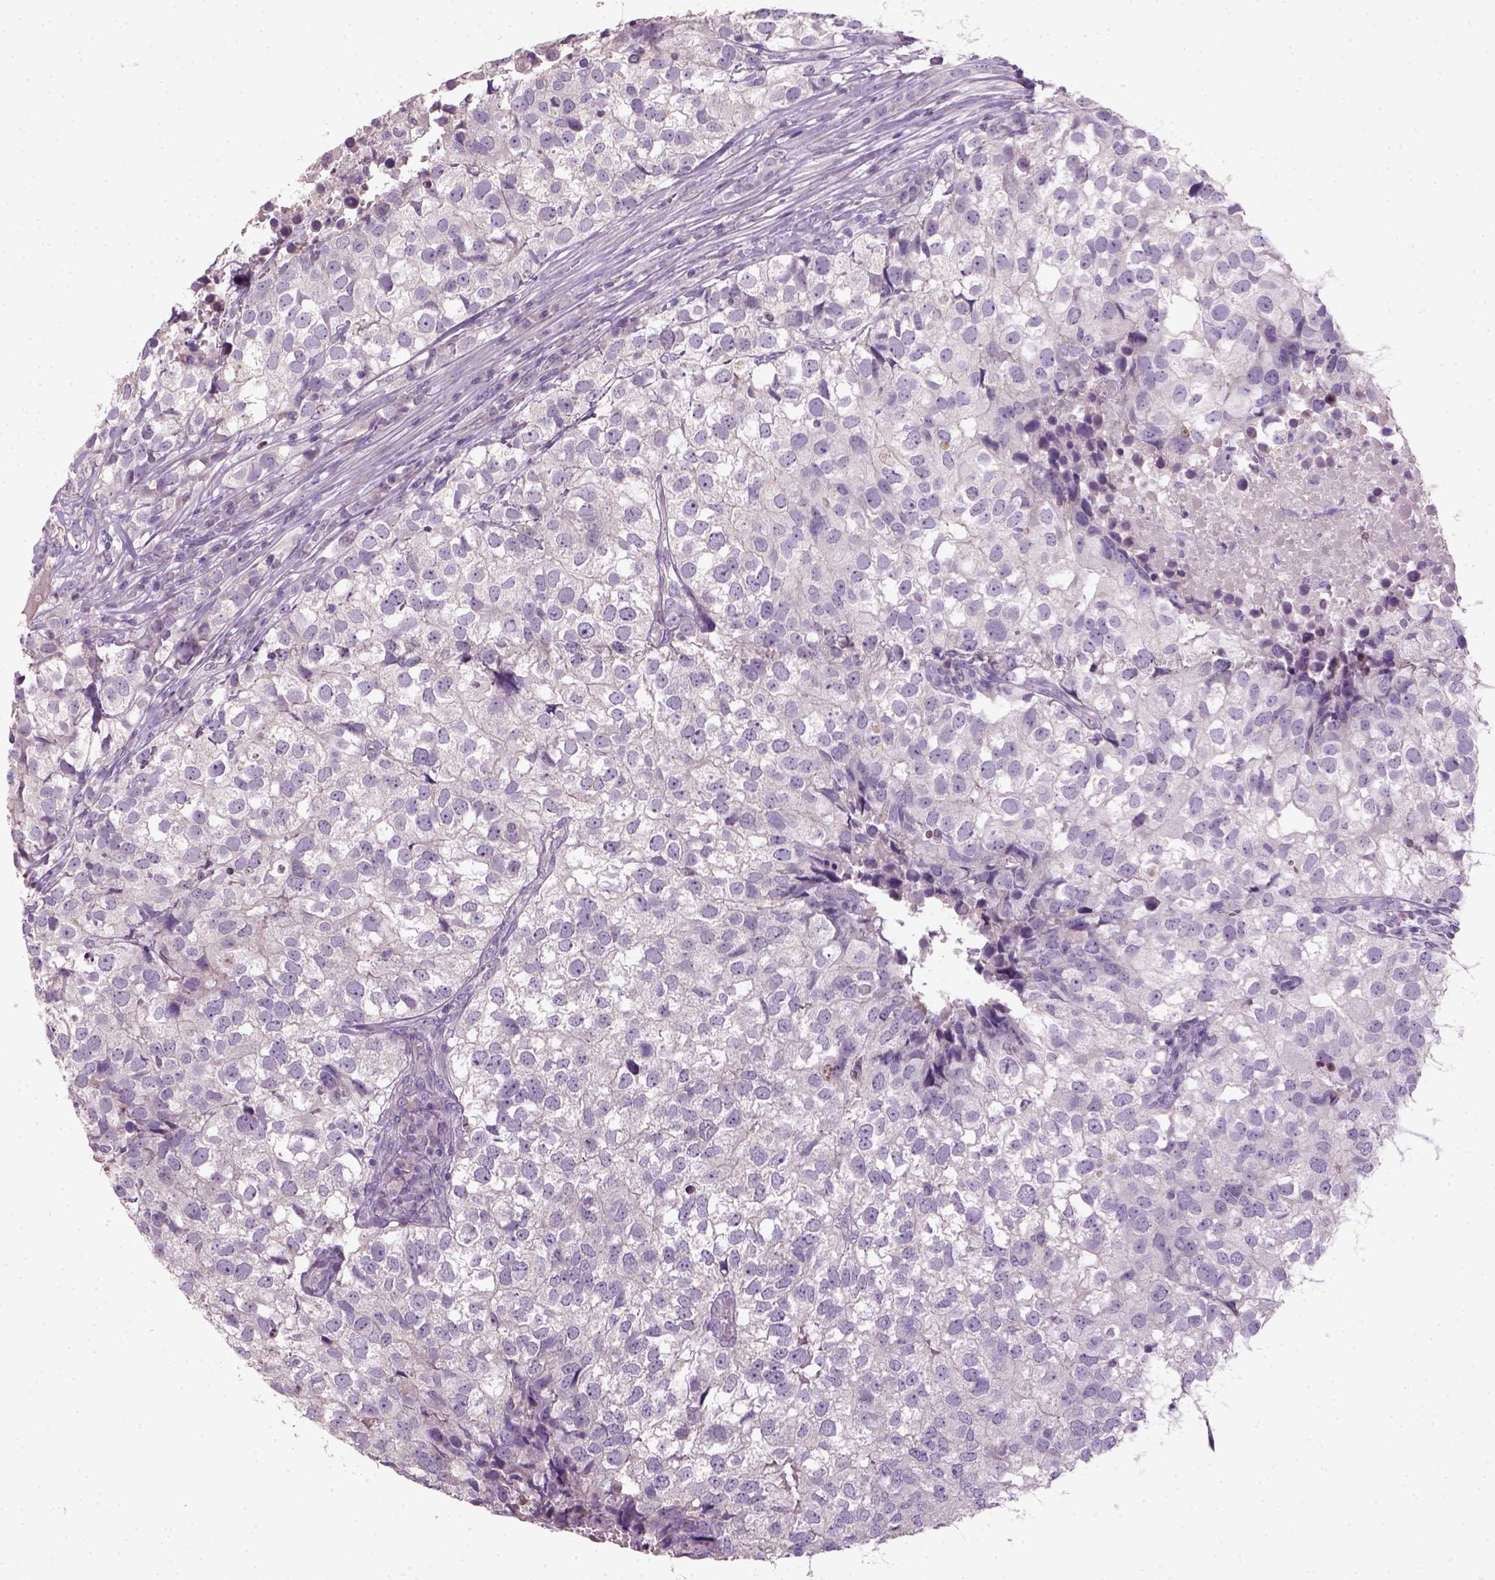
{"staining": {"intensity": "negative", "quantity": "none", "location": "none"}, "tissue": "breast cancer", "cell_type": "Tumor cells", "image_type": "cancer", "snomed": [{"axis": "morphology", "description": "Duct carcinoma"}, {"axis": "topography", "description": "Breast"}], "caption": "Micrograph shows no protein positivity in tumor cells of breast cancer (invasive ductal carcinoma) tissue.", "gene": "NUDT6", "patient": {"sex": "female", "age": 30}}